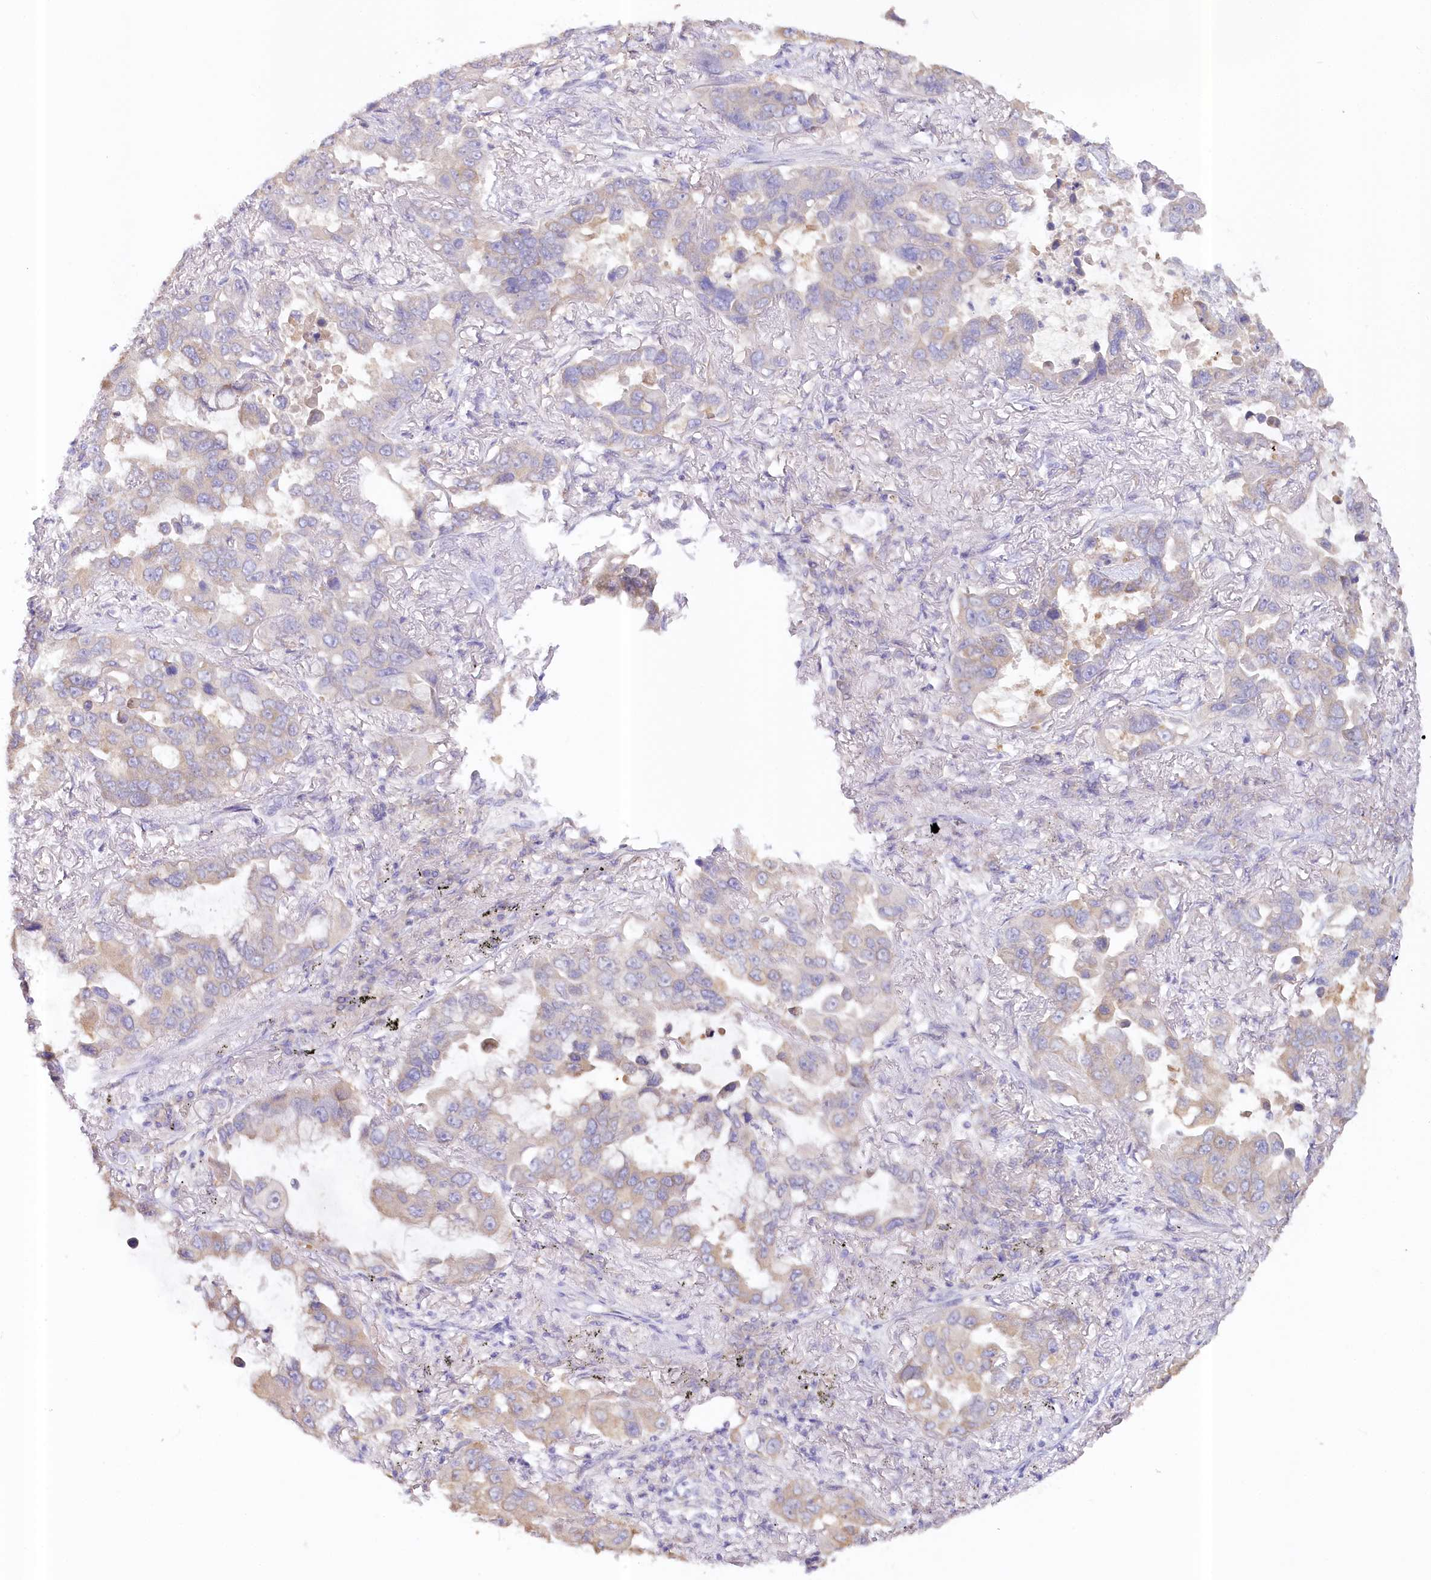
{"staining": {"intensity": "weak", "quantity": "<25%", "location": "cytoplasmic/membranous"}, "tissue": "lung cancer", "cell_type": "Tumor cells", "image_type": "cancer", "snomed": [{"axis": "morphology", "description": "Adenocarcinoma, NOS"}, {"axis": "topography", "description": "Lung"}], "caption": "Micrograph shows no protein staining in tumor cells of lung adenocarcinoma tissue. (DAB (3,3'-diaminobenzidine) immunohistochemistry (IHC) with hematoxylin counter stain).", "gene": "PAIP2", "patient": {"sex": "male", "age": 64}}